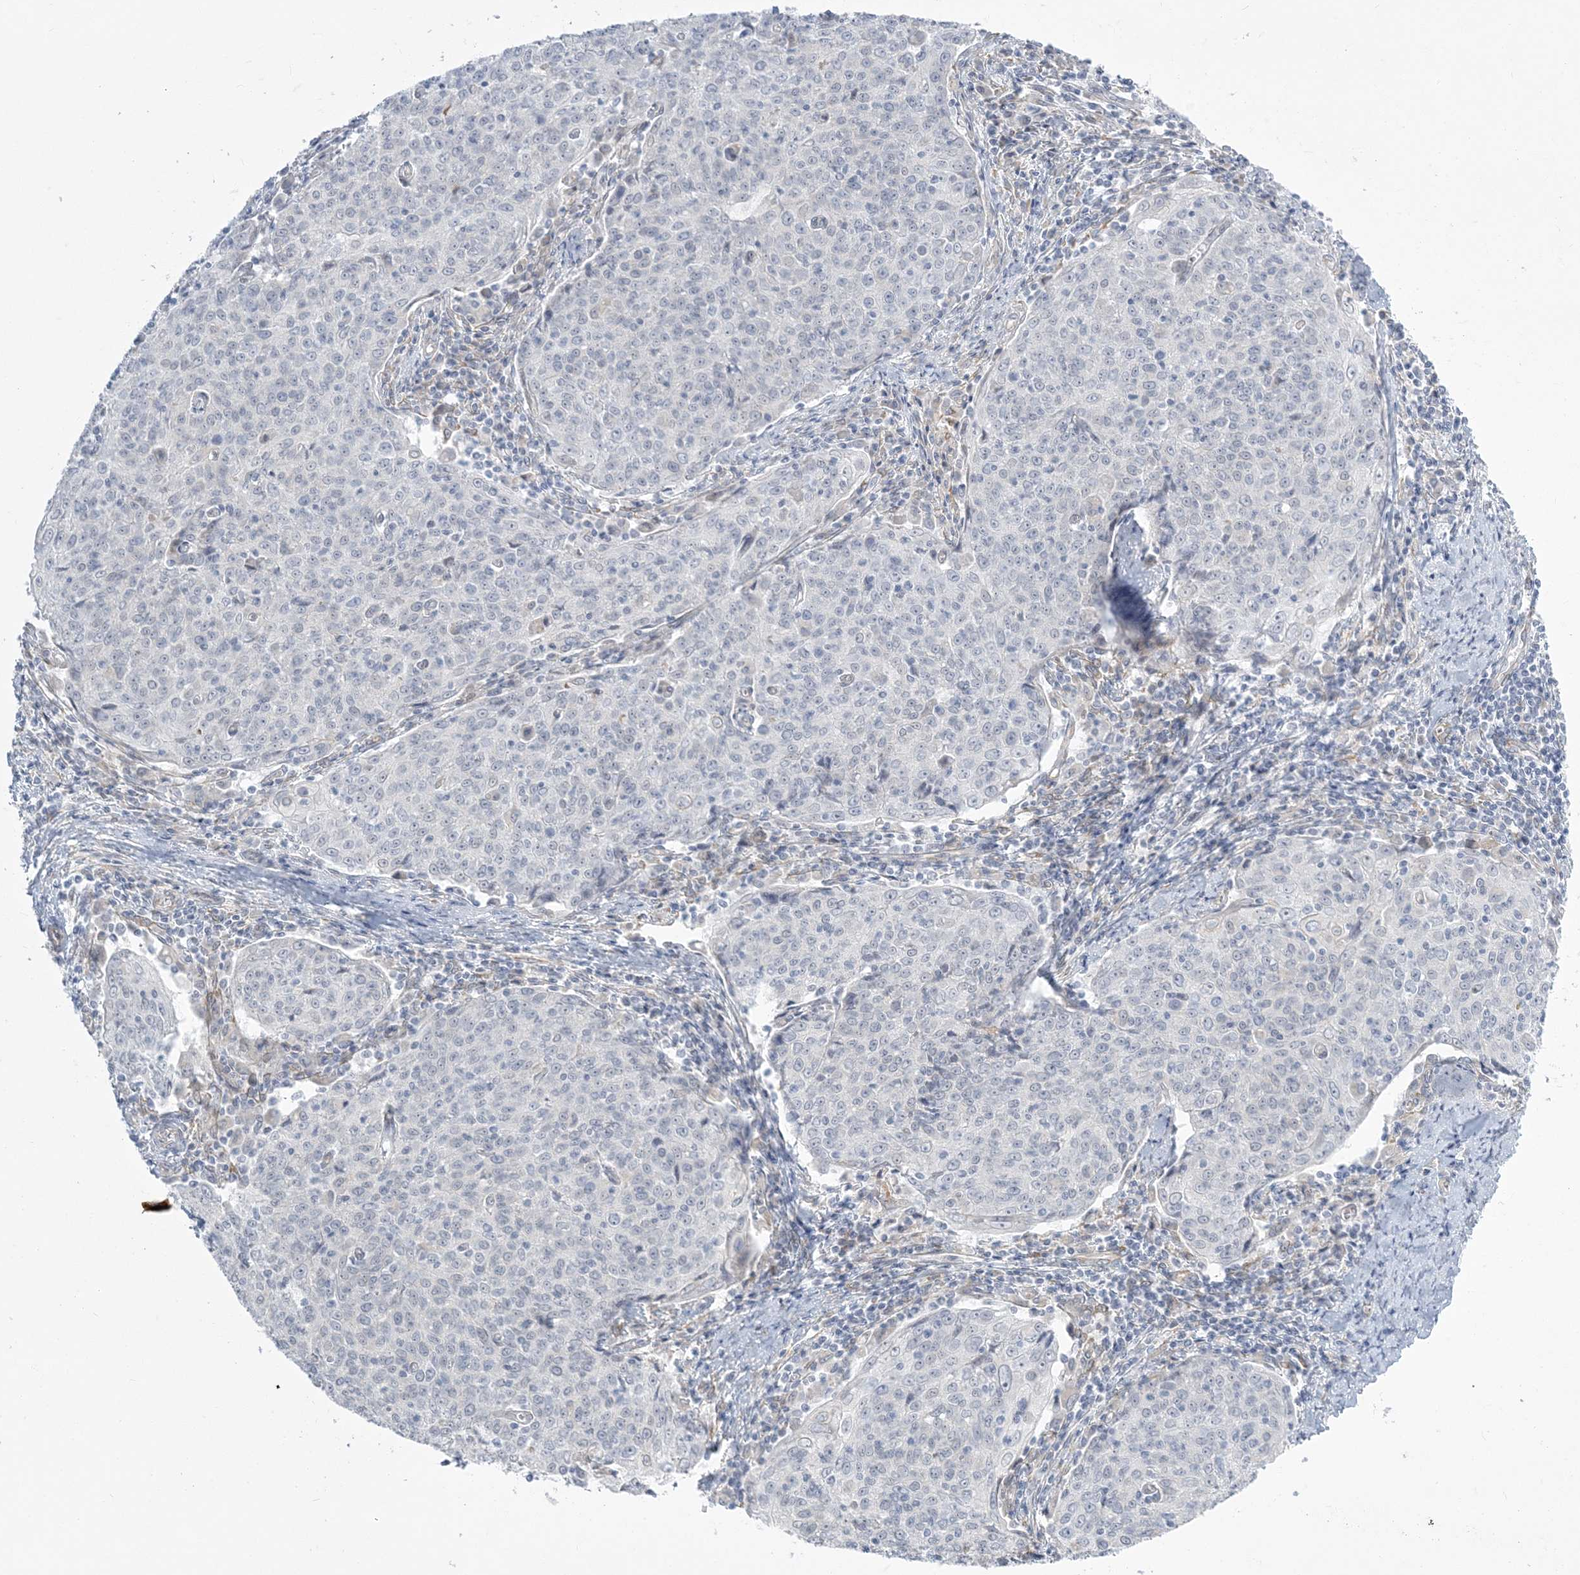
{"staining": {"intensity": "negative", "quantity": "none", "location": "none"}, "tissue": "cervical cancer", "cell_type": "Tumor cells", "image_type": "cancer", "snomed": [{"axis": "morphology", "description": "Squamous cell carcinoma, NOS"}, {"axis": "topography", "description": "Cervix"}], "caption": "Cervical cancer (squamous cell carcinoma) was stained to show a protein in brown. There is no significant positivity in tumor cells.", "gene": "ZC3H6", "patient": {"sex": "female", "age": 48}}